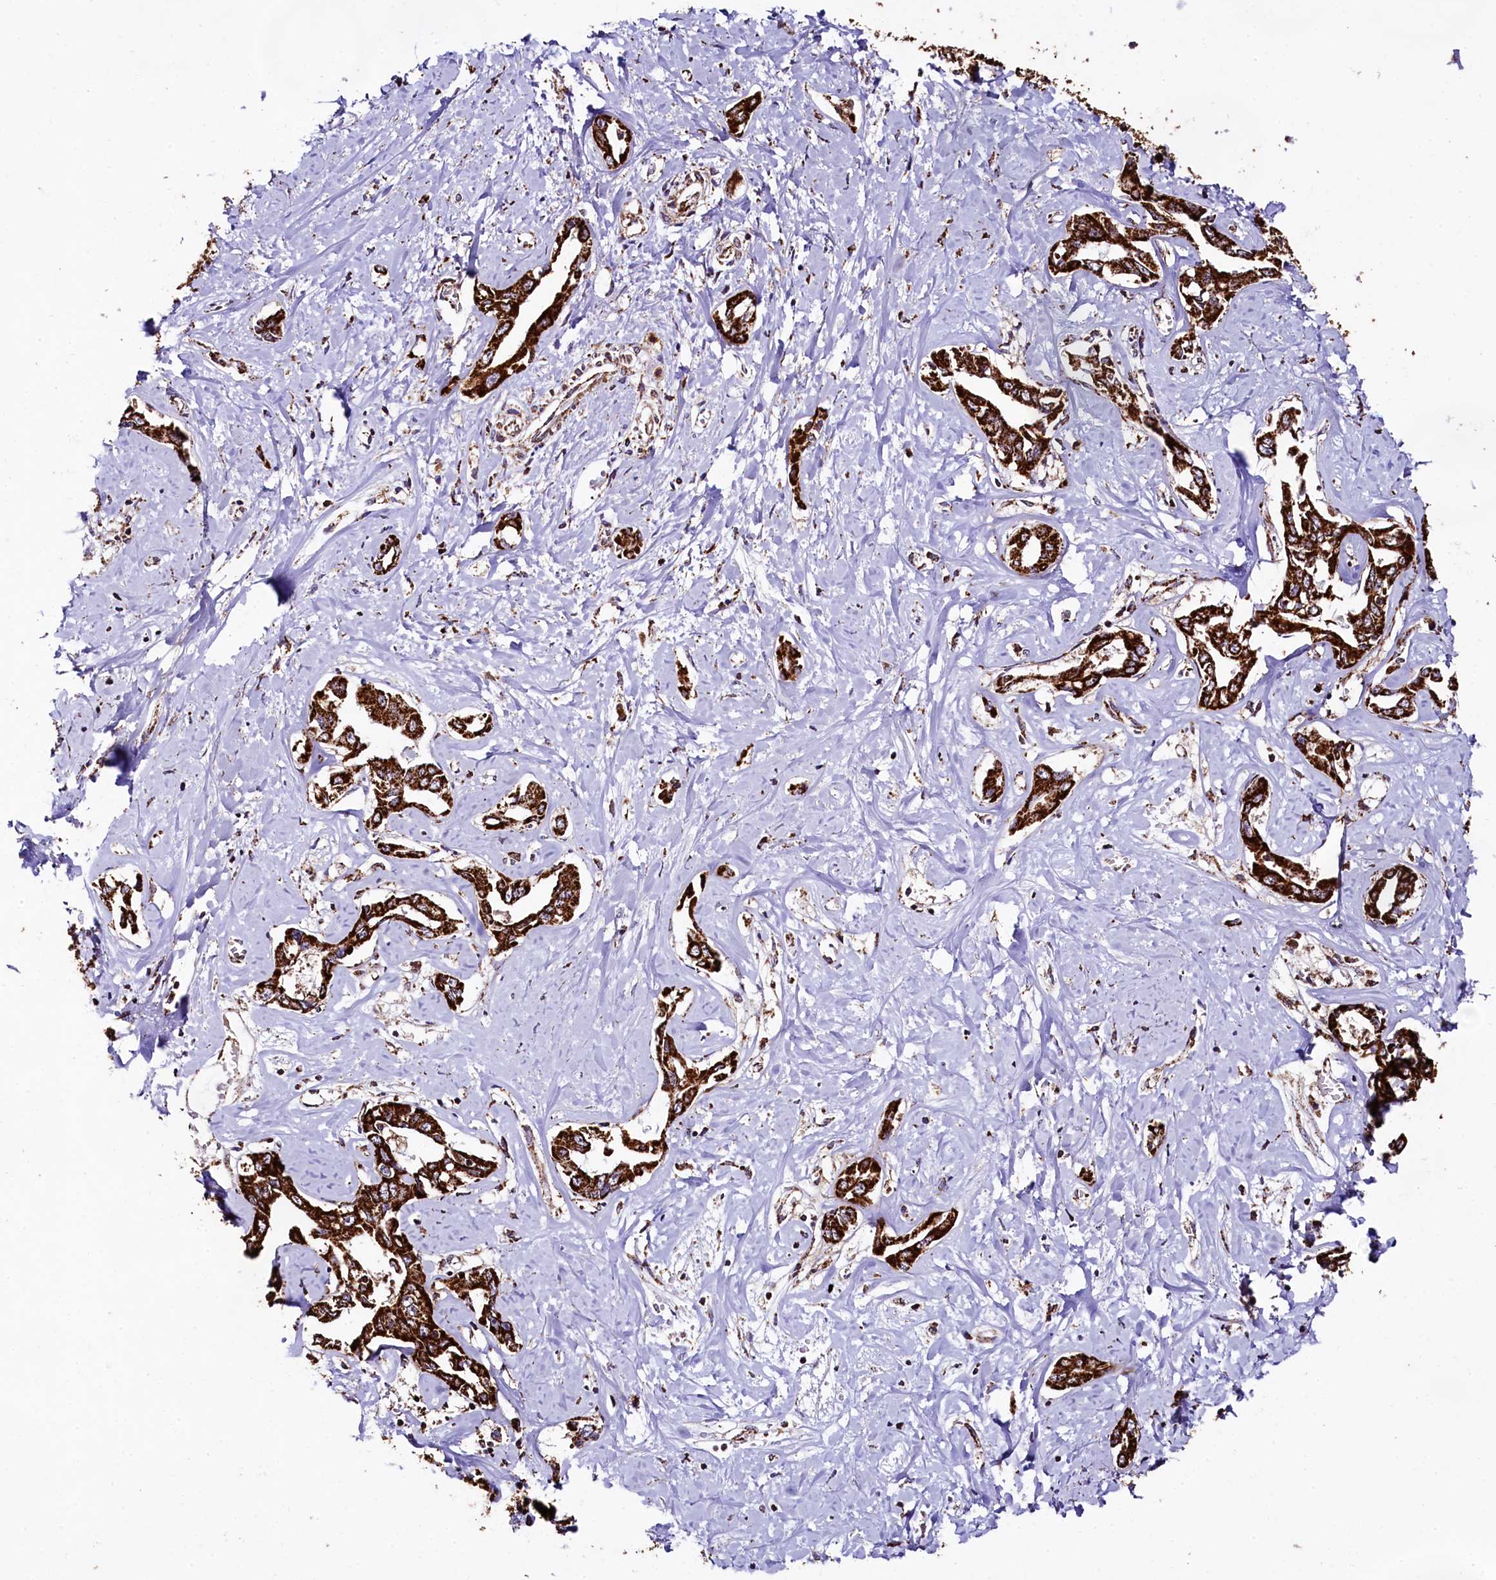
{"staining": {"intensity": "strong", "quantity": ">75%", "location": "cytoplasmic/membranous"}, "tissue": "liver cancer", "cell_type": "Tumor cells", "image_type": "cancer", "snomed": [{"axis": "morphology", "description": "Cholangiocarcinoma"}, {"axis": "topography", "description": "Liver"}], "caption": "A micrograph of liver cholangiocarcinoma stained for a protein shows strong cytoplasmic/membranous brown staining in tumor cells.", "gene": "KLC2", "patient": {"sex": "male", "age": 59}}